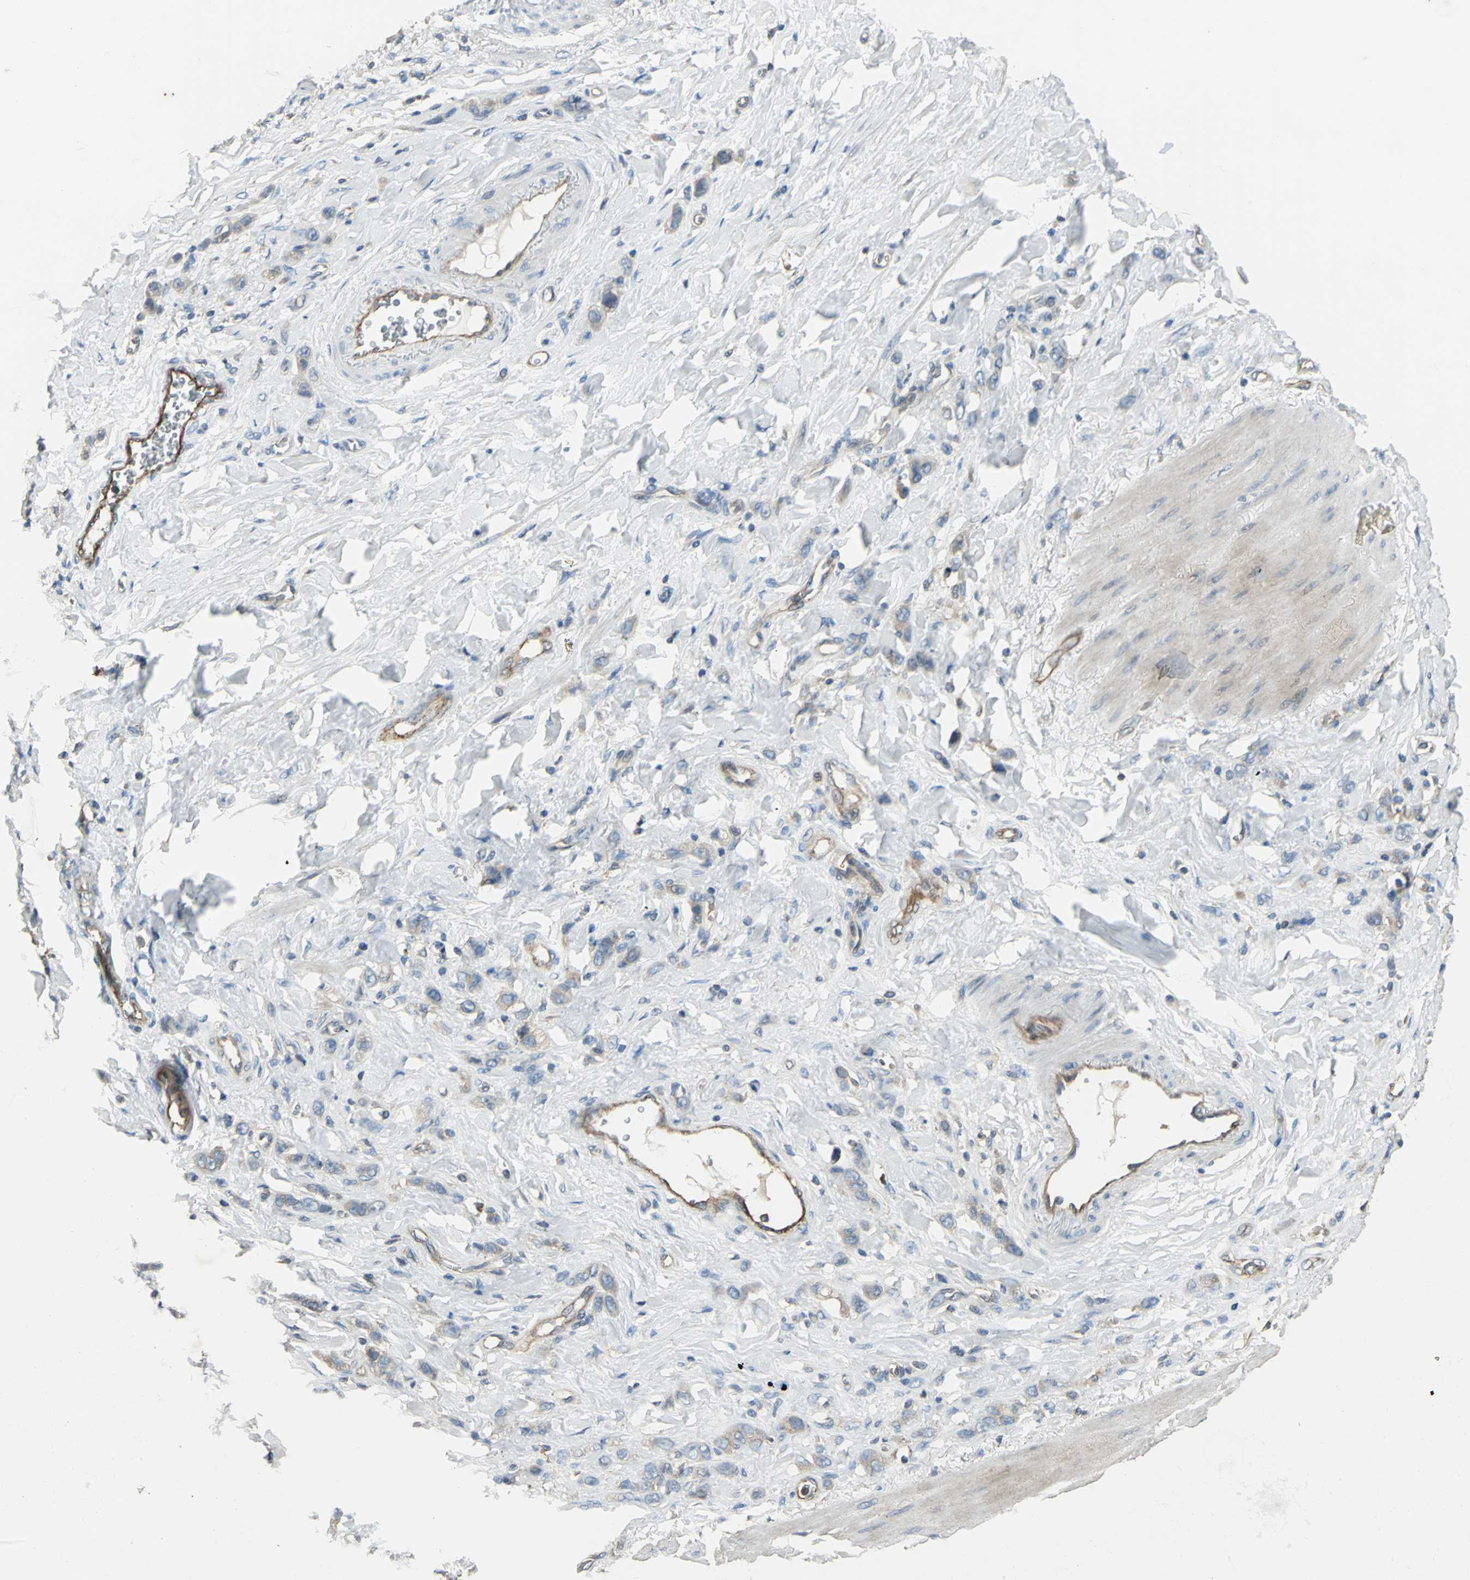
{"staining": {"intensity": "weak", "quantity": "25%-75%", "location": "cytoplasmic/membranous"}, "tissue": "stomach cancer", "cell_type": "Tumor cells", "image_type": "cancer", "snomed": [{"axis": "morphology", "description": "Normal tissue, NOS"}, {"axis": "morphology", "description": "Adenocarcinoma, NOS"}, {"axis": "topography", "description": "Stomach"}], "caption": "Protein expression analysis of human stomach adenocarcinoma reveals weak cytoplasmic/membranous expression in about 25%-75% of tumor cells.", "gene": "RAPGEF1", "patient": {"sex": "male", "age": 82}}